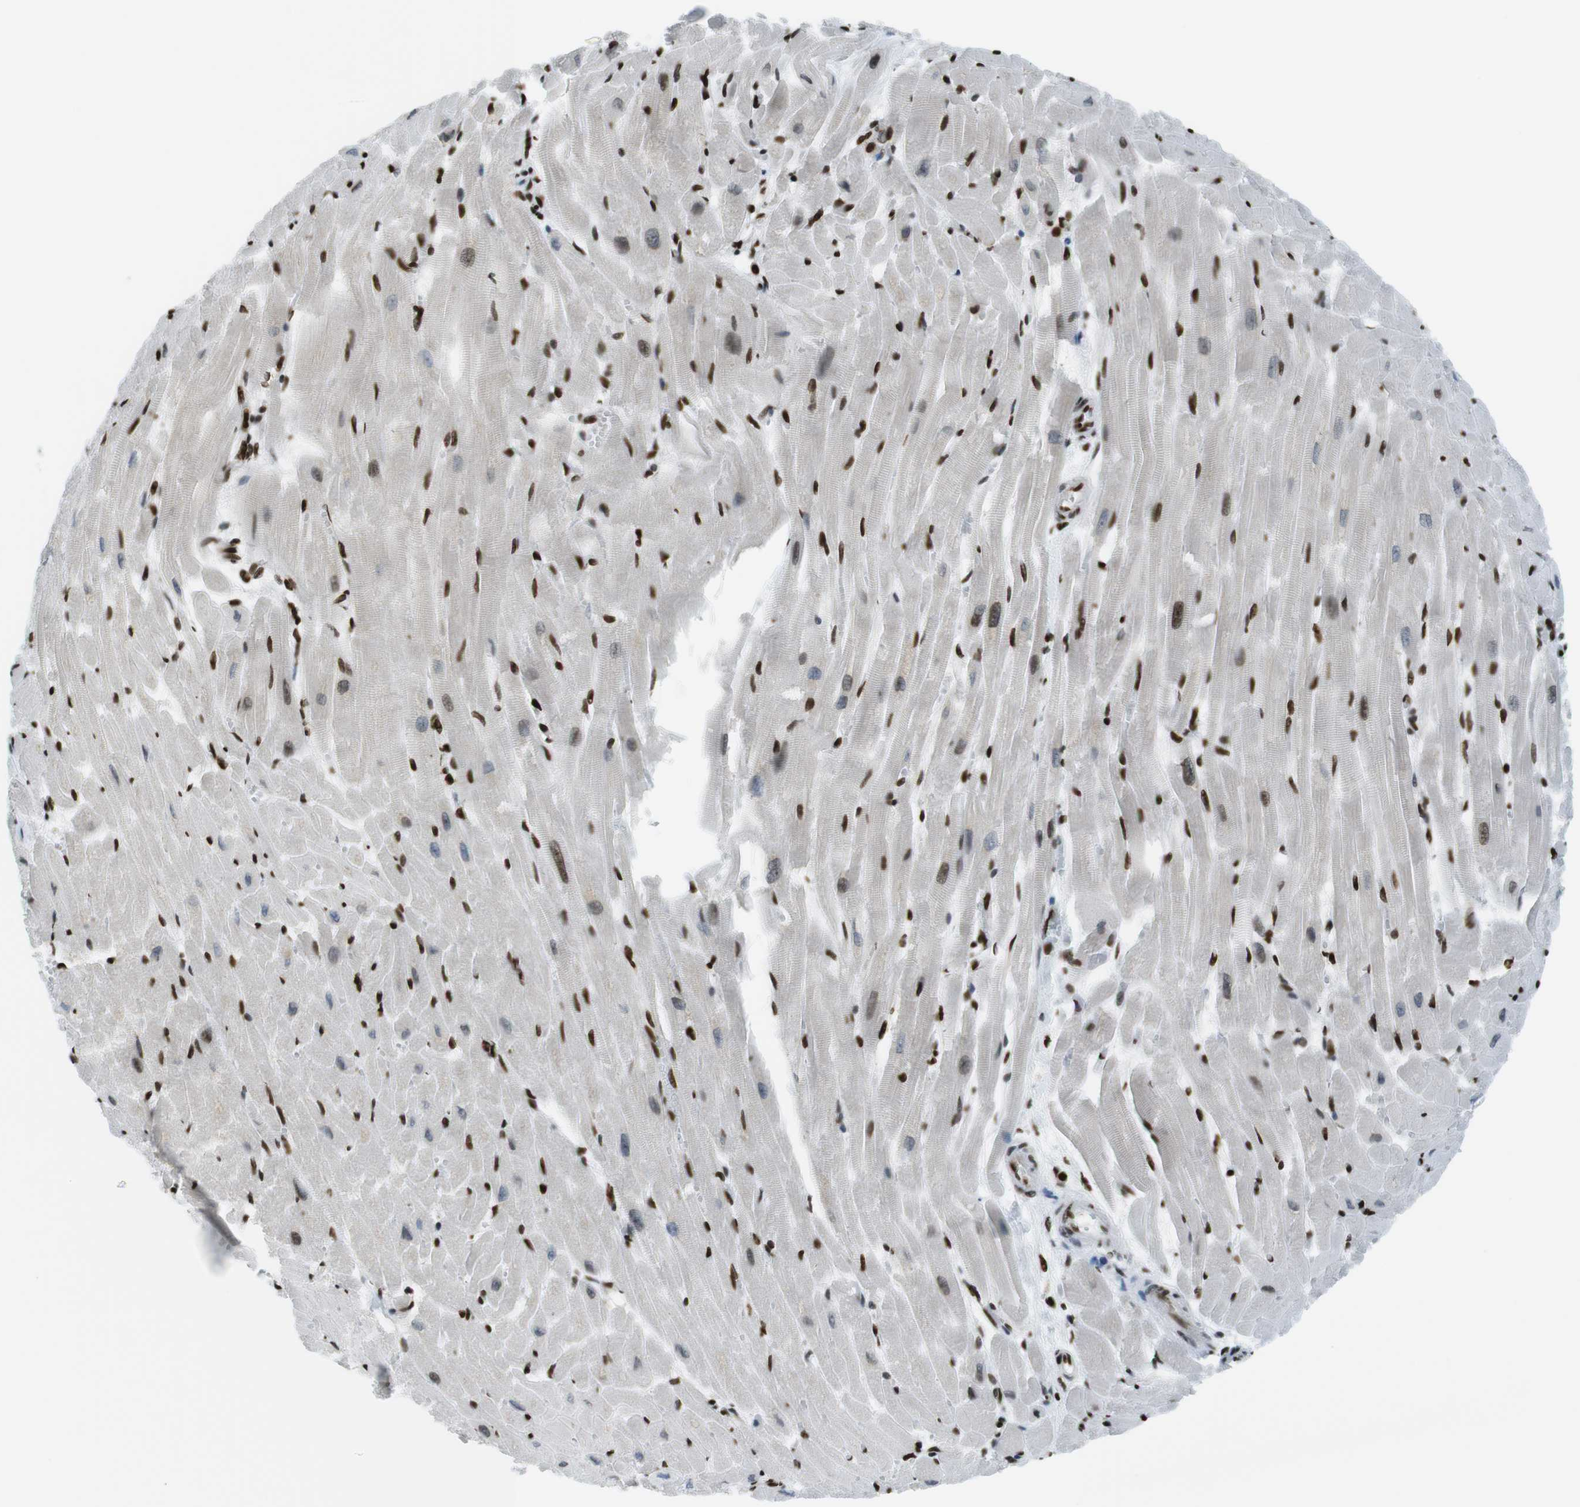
{"staining": {"intensity": "strong", "quantity": ">75%", "location": "nuclear"}, "tissue": "heart muscle", "cell_type": "Cardiomyocytes", "image_type": "normal", "snomed": [{"axis": "morphology", "description": "Normal tissue, NOS"}, {"axis": "topography", "description": "Heart"}], "caption": "Protein expression analysis of unremarkable heart muscle displays strong nuclear positivity in about >75% of cardiomyocytes.", "gene": "H2AC8", "patient": {"sex": "female", "age": 19}}